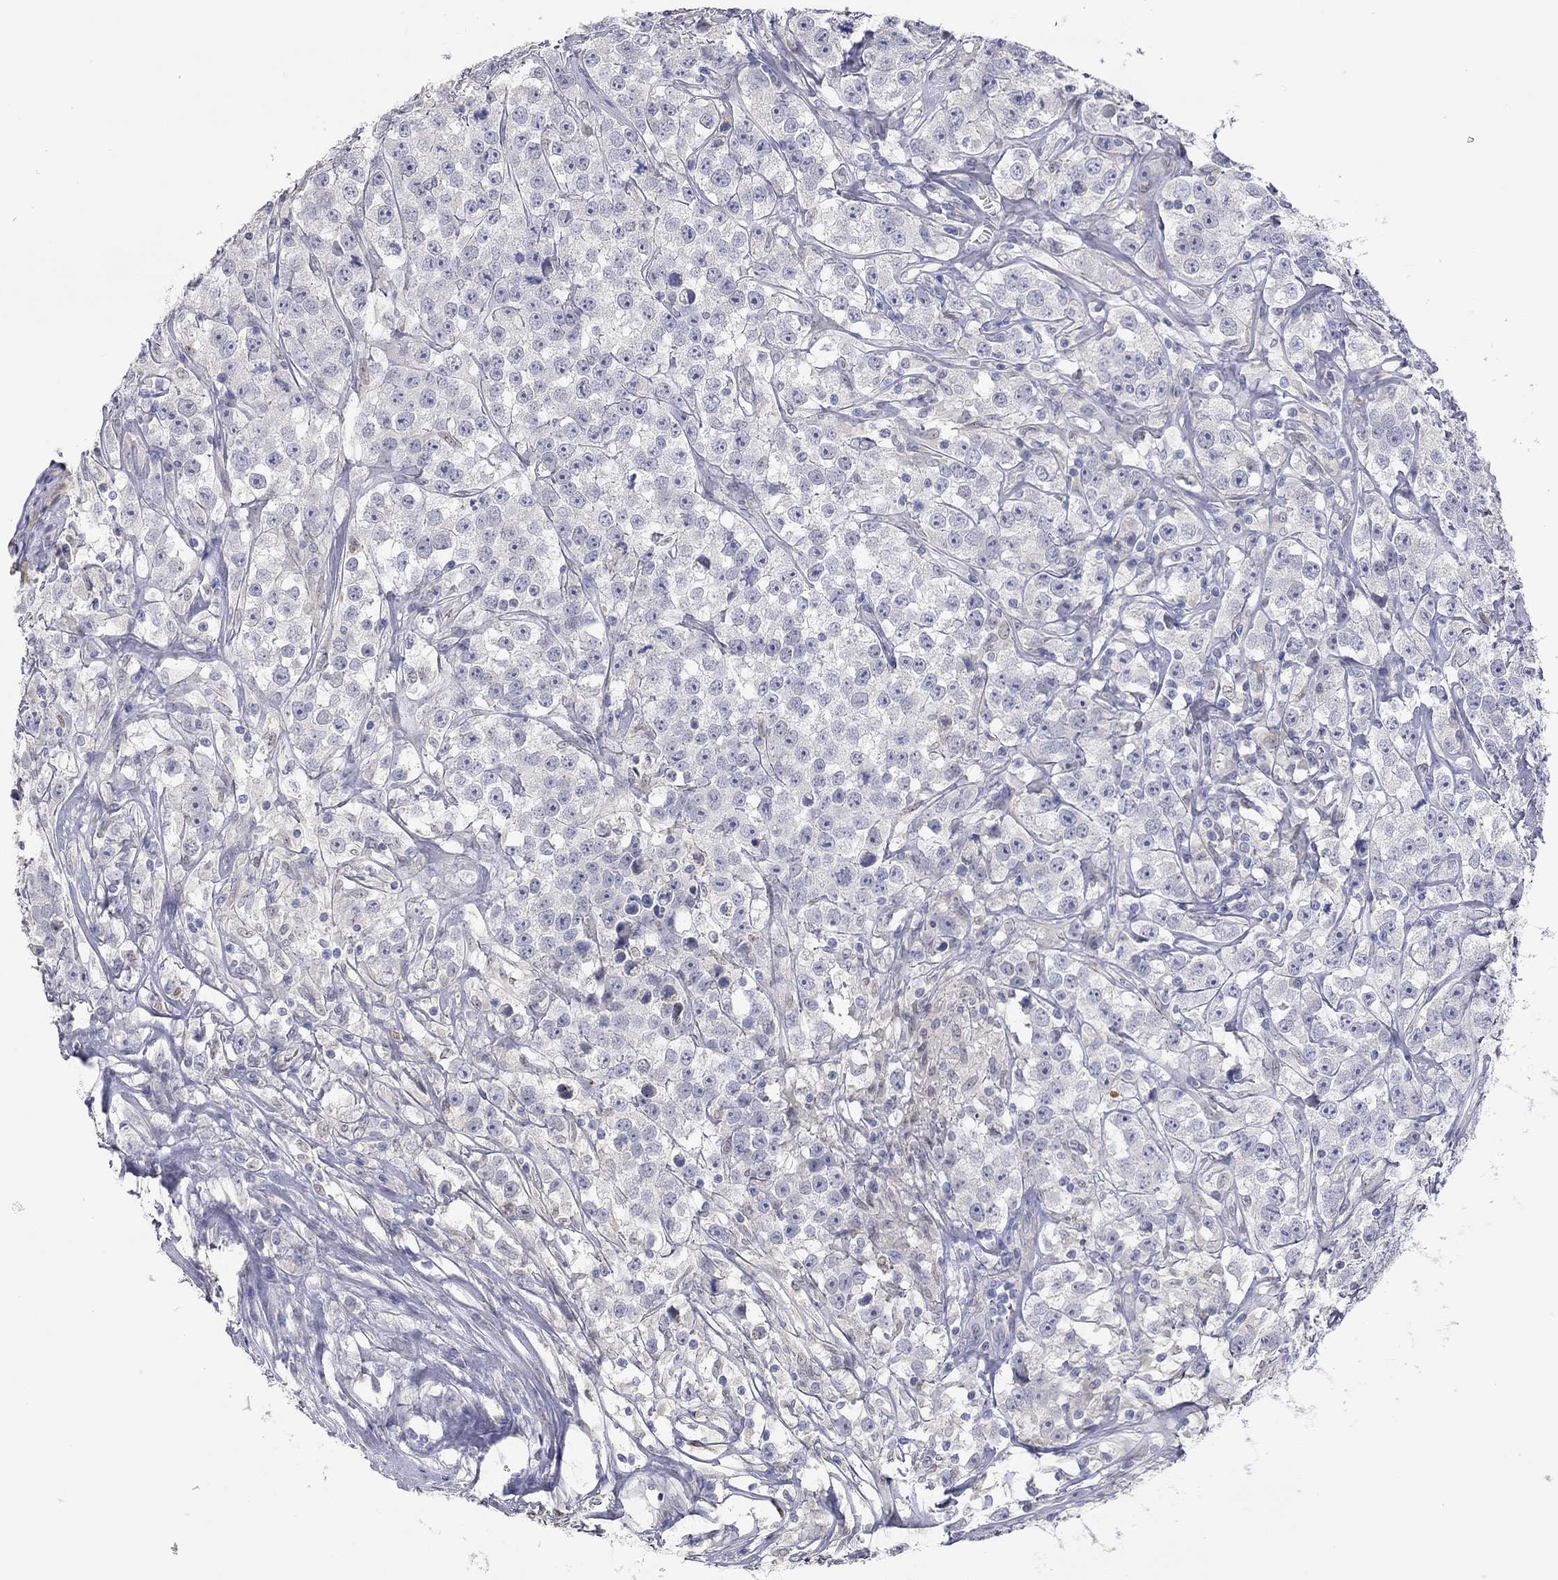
{"staining": {"intensity": "negative", "quantity": "none", "location": "none"}, "tissue": "testis cancer", "cell_type": "Tumor cells", "image_type": "cancer", "snomed": [{"axis": "morphology", "description": "Seminoma, NOS"}, {"axis": "topography", "description": "Testis"}], "caption": "An immunohistochemistry (IHC) photomicrograph of testis cancer is shown. There is no staining in tumor cells of testis cancer.", "gene": "PAPSS2", "patient": {"sex": "male", "age": 59}}